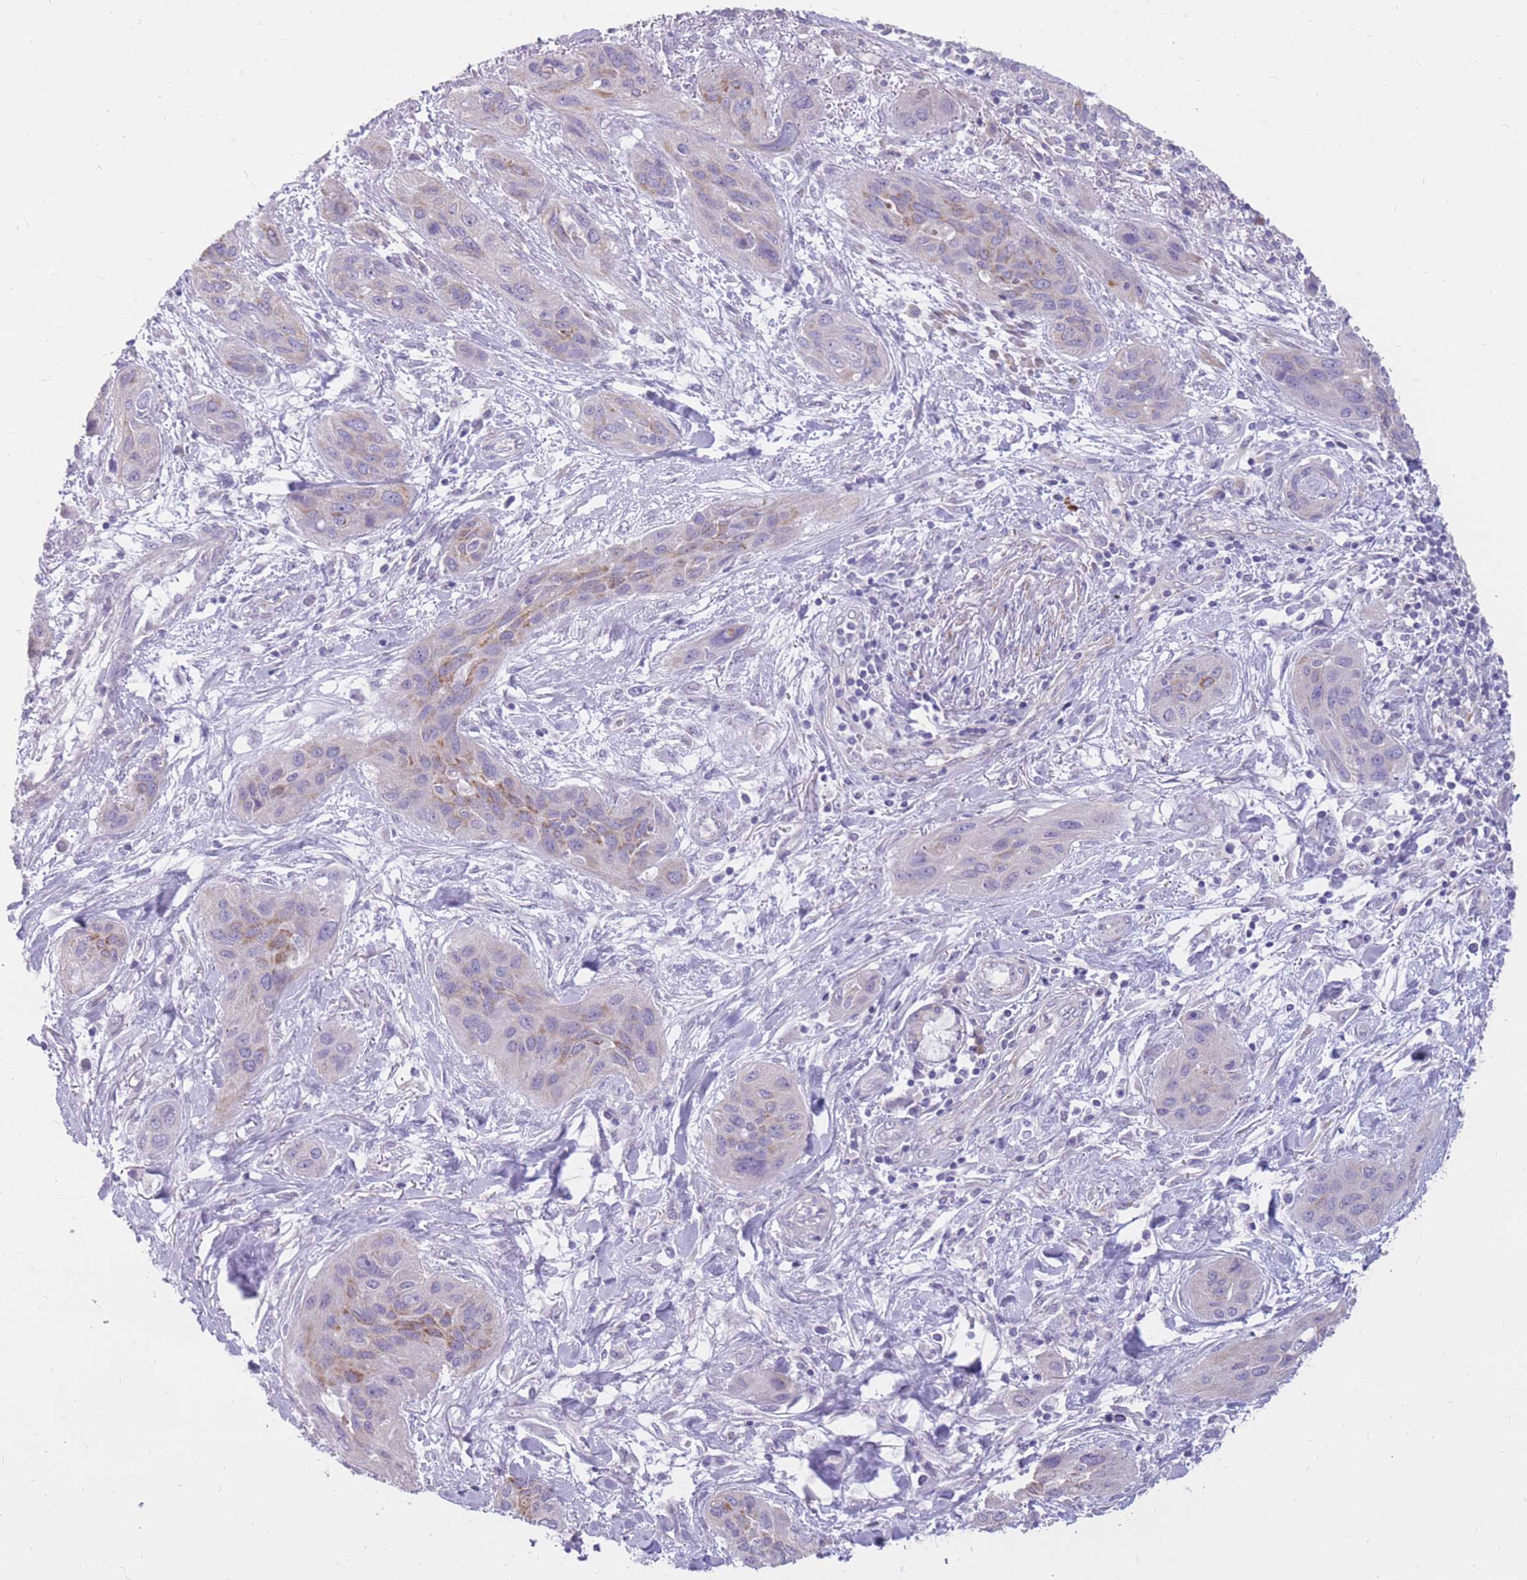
{"staining": {"intensity": "weak", "quantity": "<25%", "location": "cytoplasmic/membranous"}, "tissue": "lung cancer", "cell_type": "Tumor cells", "image_type": "cancer", "snomed": [{"axis": "morphology", "description": "Squamous cell carcinoma, NOS"}, {"axis": "topography", "description": "Lung"}], "caption": "Immunohistochemistry (IHC) micrograph of neoplastic tissue: human lung squamous cell carcinoma stained with DAB (3,3'-diaminobenzidine) reveals no significant protein expression in tumor cells.", "gene": "RNF170", "patient": {"sex": "female", "age": 70}}